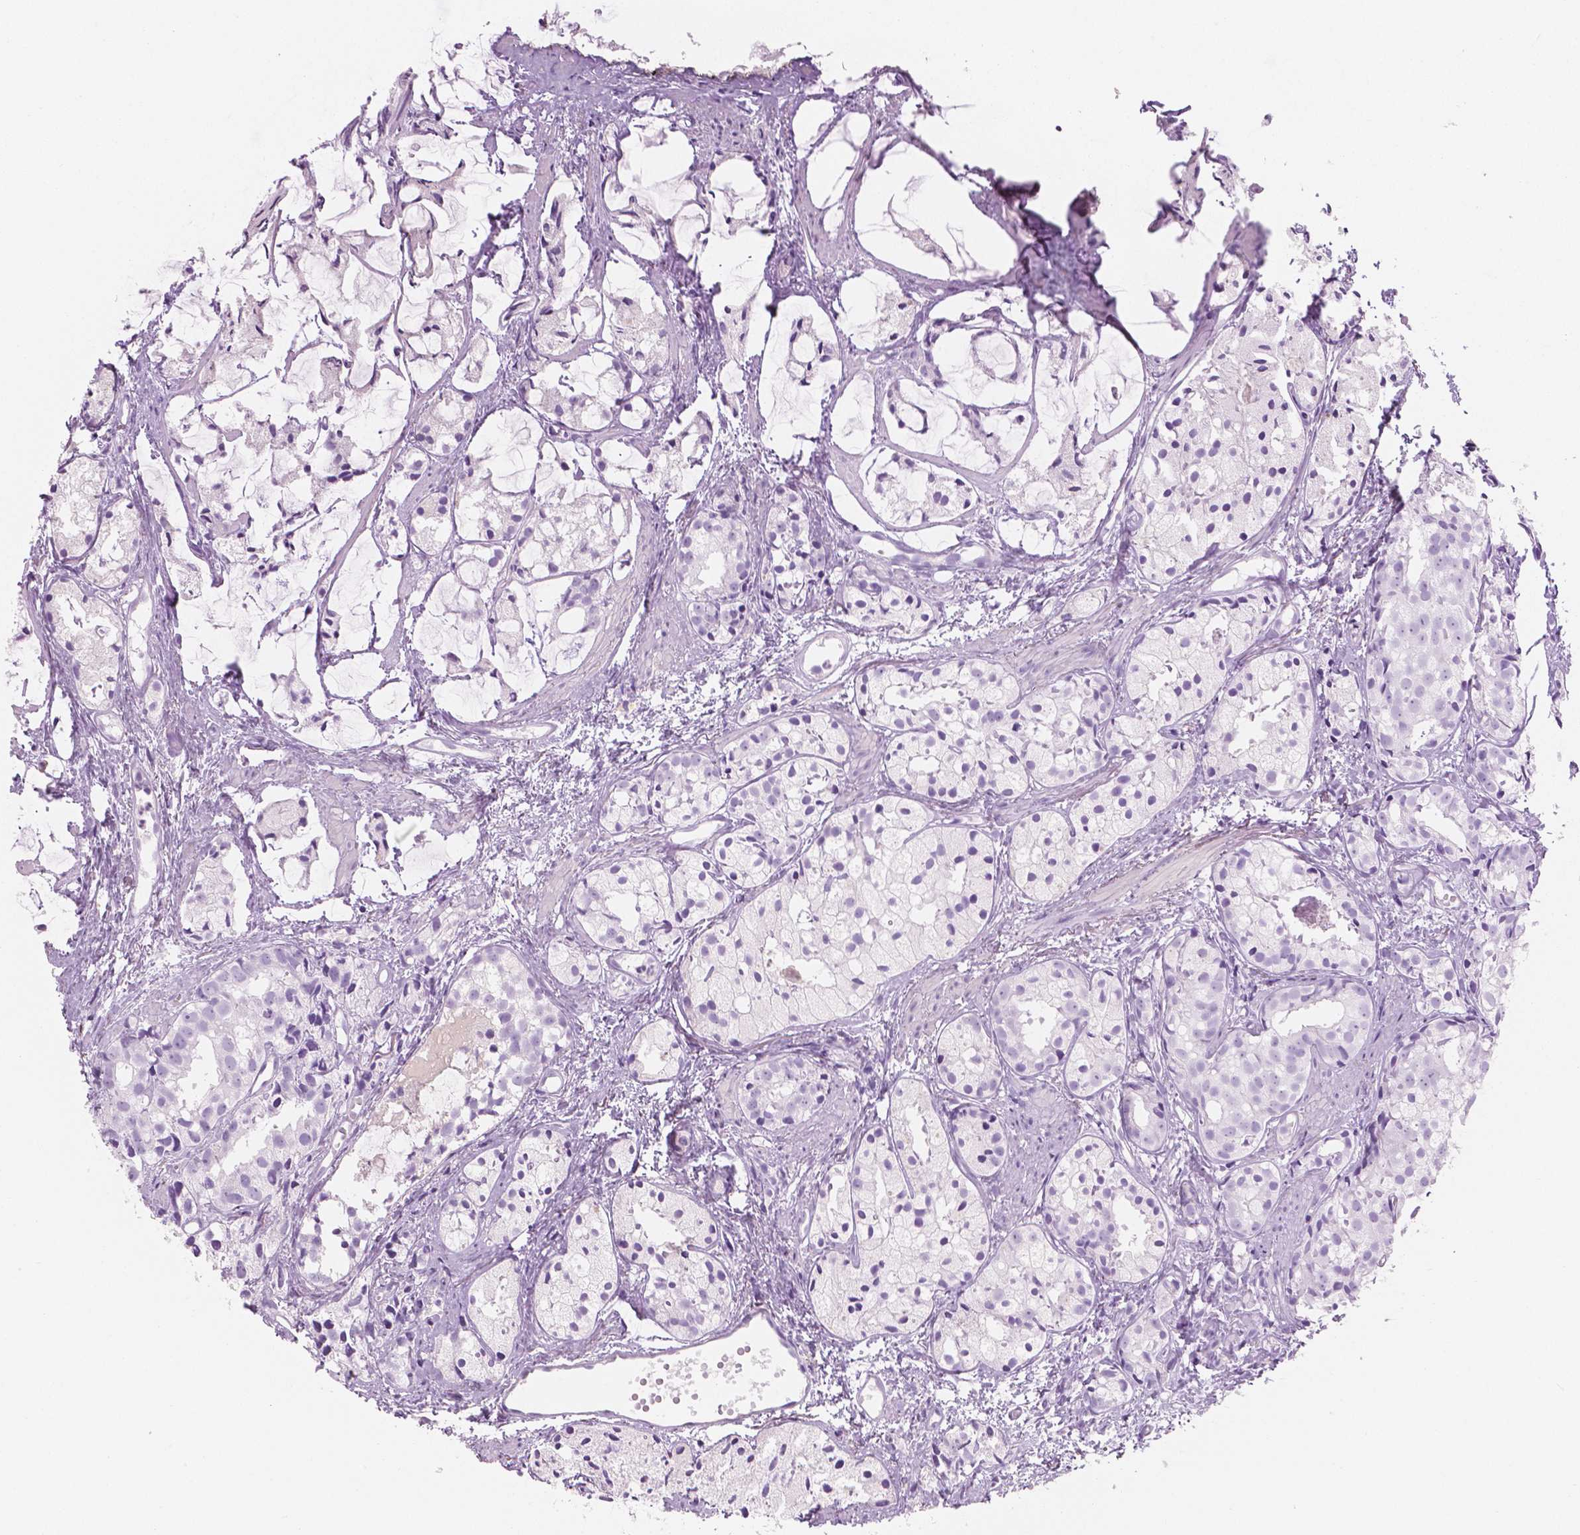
{"staining": {"intensity": "negative", "quantity": "none", "location": "none"}, "tissue": "prostate cancer", "cell_type": "Tumor cells", "image_type": "cancer", "snomed": [{"axis": "morphology", "description": "Adenocarcinoma, High grade"}, {"axis": "topography", "description": "Prostate"}], "caption": "Tumor cells are negative for protein expression in human prostate high-grade adenocarcinoma. (DAB immunohistochemistry (IHC) with hematoxylin counter stain).", "gene": "PLIN4", "patient": {"sex": "male", "age": 85}}